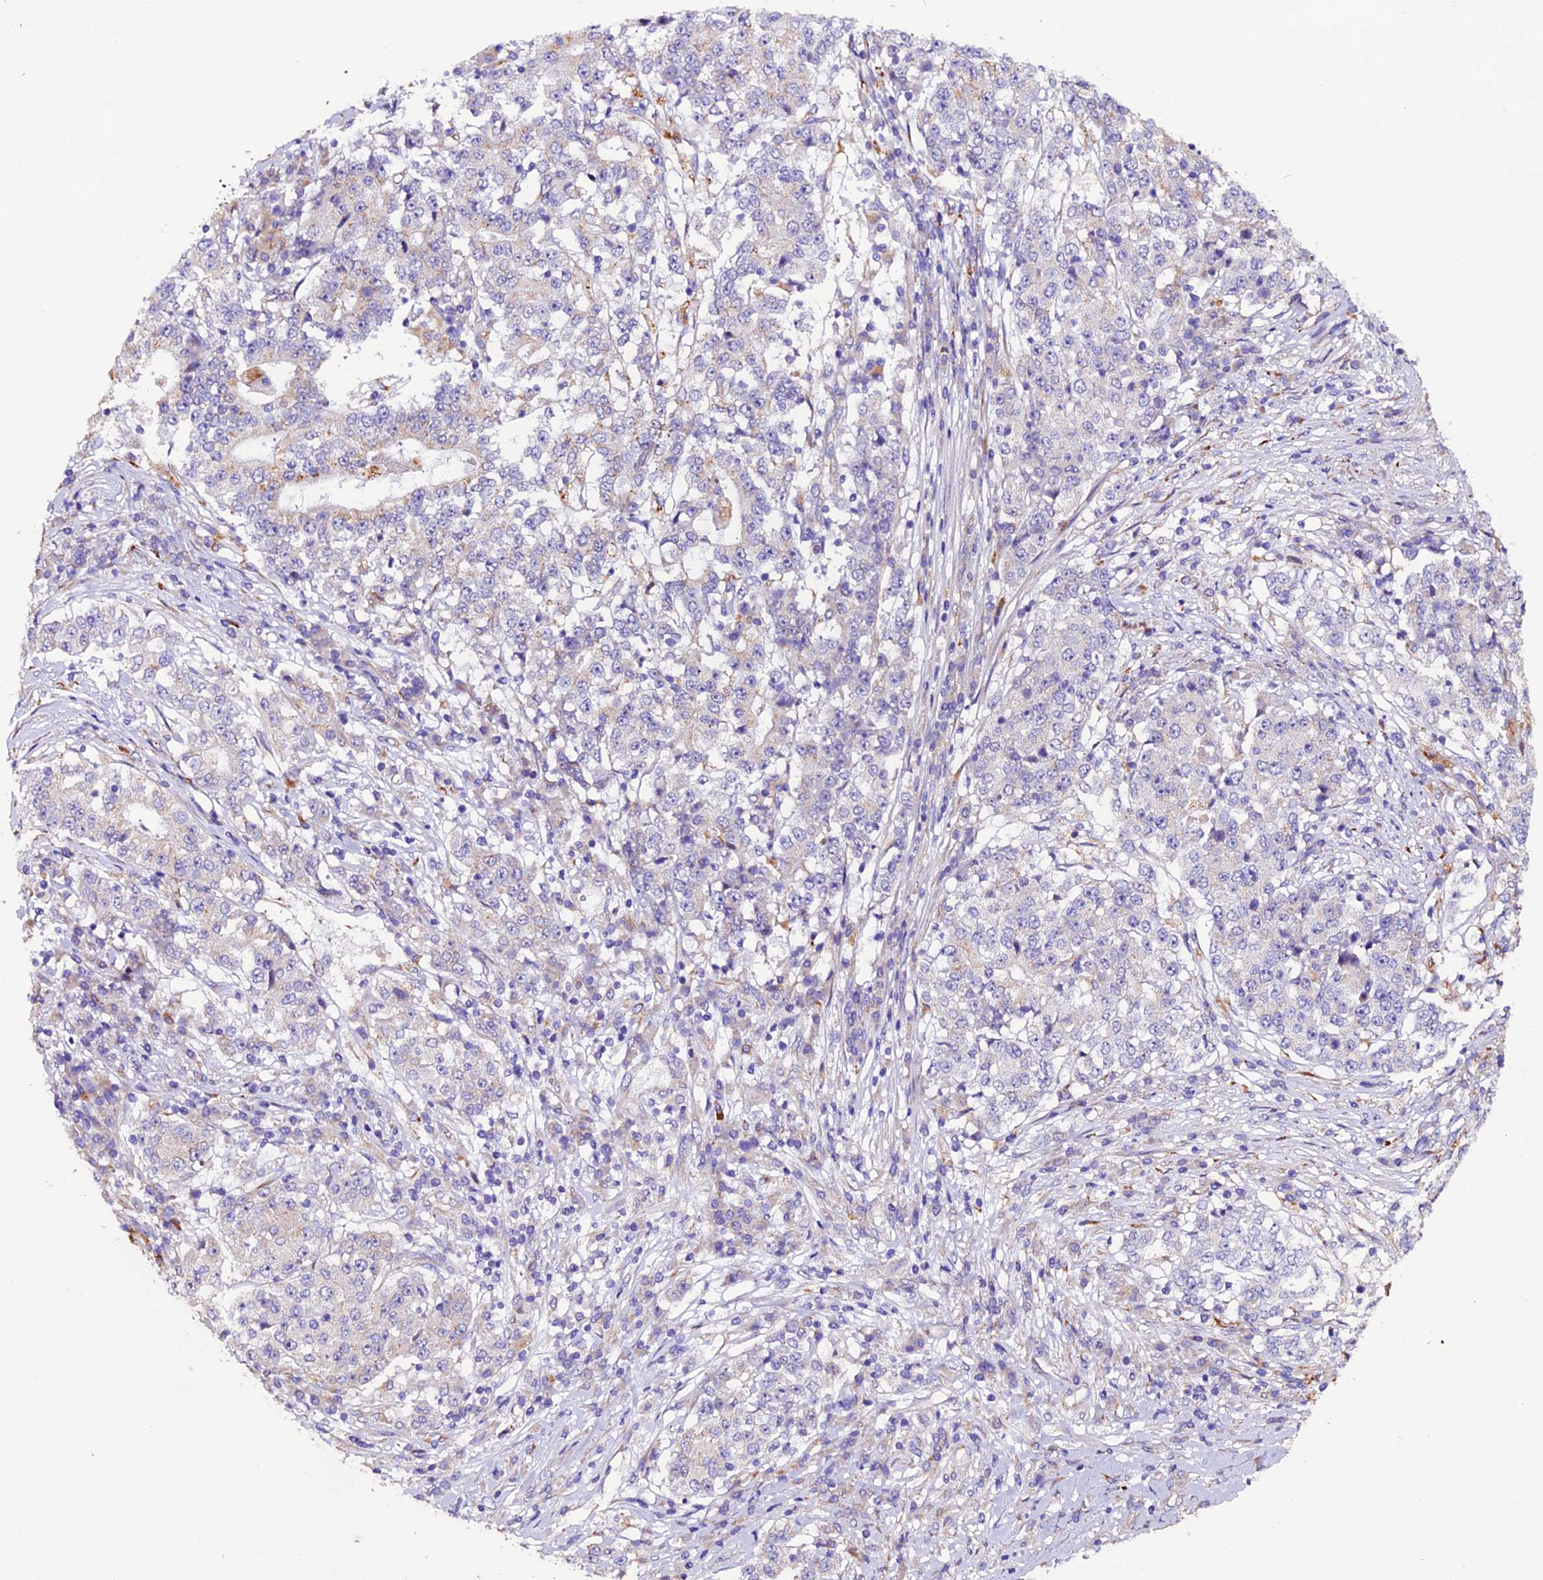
{"staining": {"intensity": "negative", "quantity": "none", "location": "none"}, "tissue": "stomach cancer", "cell_type": "Tumor cells", "image_type": "cancer", "snomed": [{"axis": "morphology", "description": "Adenocarcinoma, NOS"}, {"axis": "topography", "description": "Stomach"}], "caption": "This is a histopathology image of immunohistochemistry (IHC) staining of stomach cancer, which shows no positivity in tumor cells. The staining was performed using DAB (3,3'-diaminobenzidine) to visualize the protein expression in brown, while the nuclei were stained in blue with hematoxylin (Magnification: 20x).", "gene": "CLN5", "patient": {"sex": "male", "age": 59}}